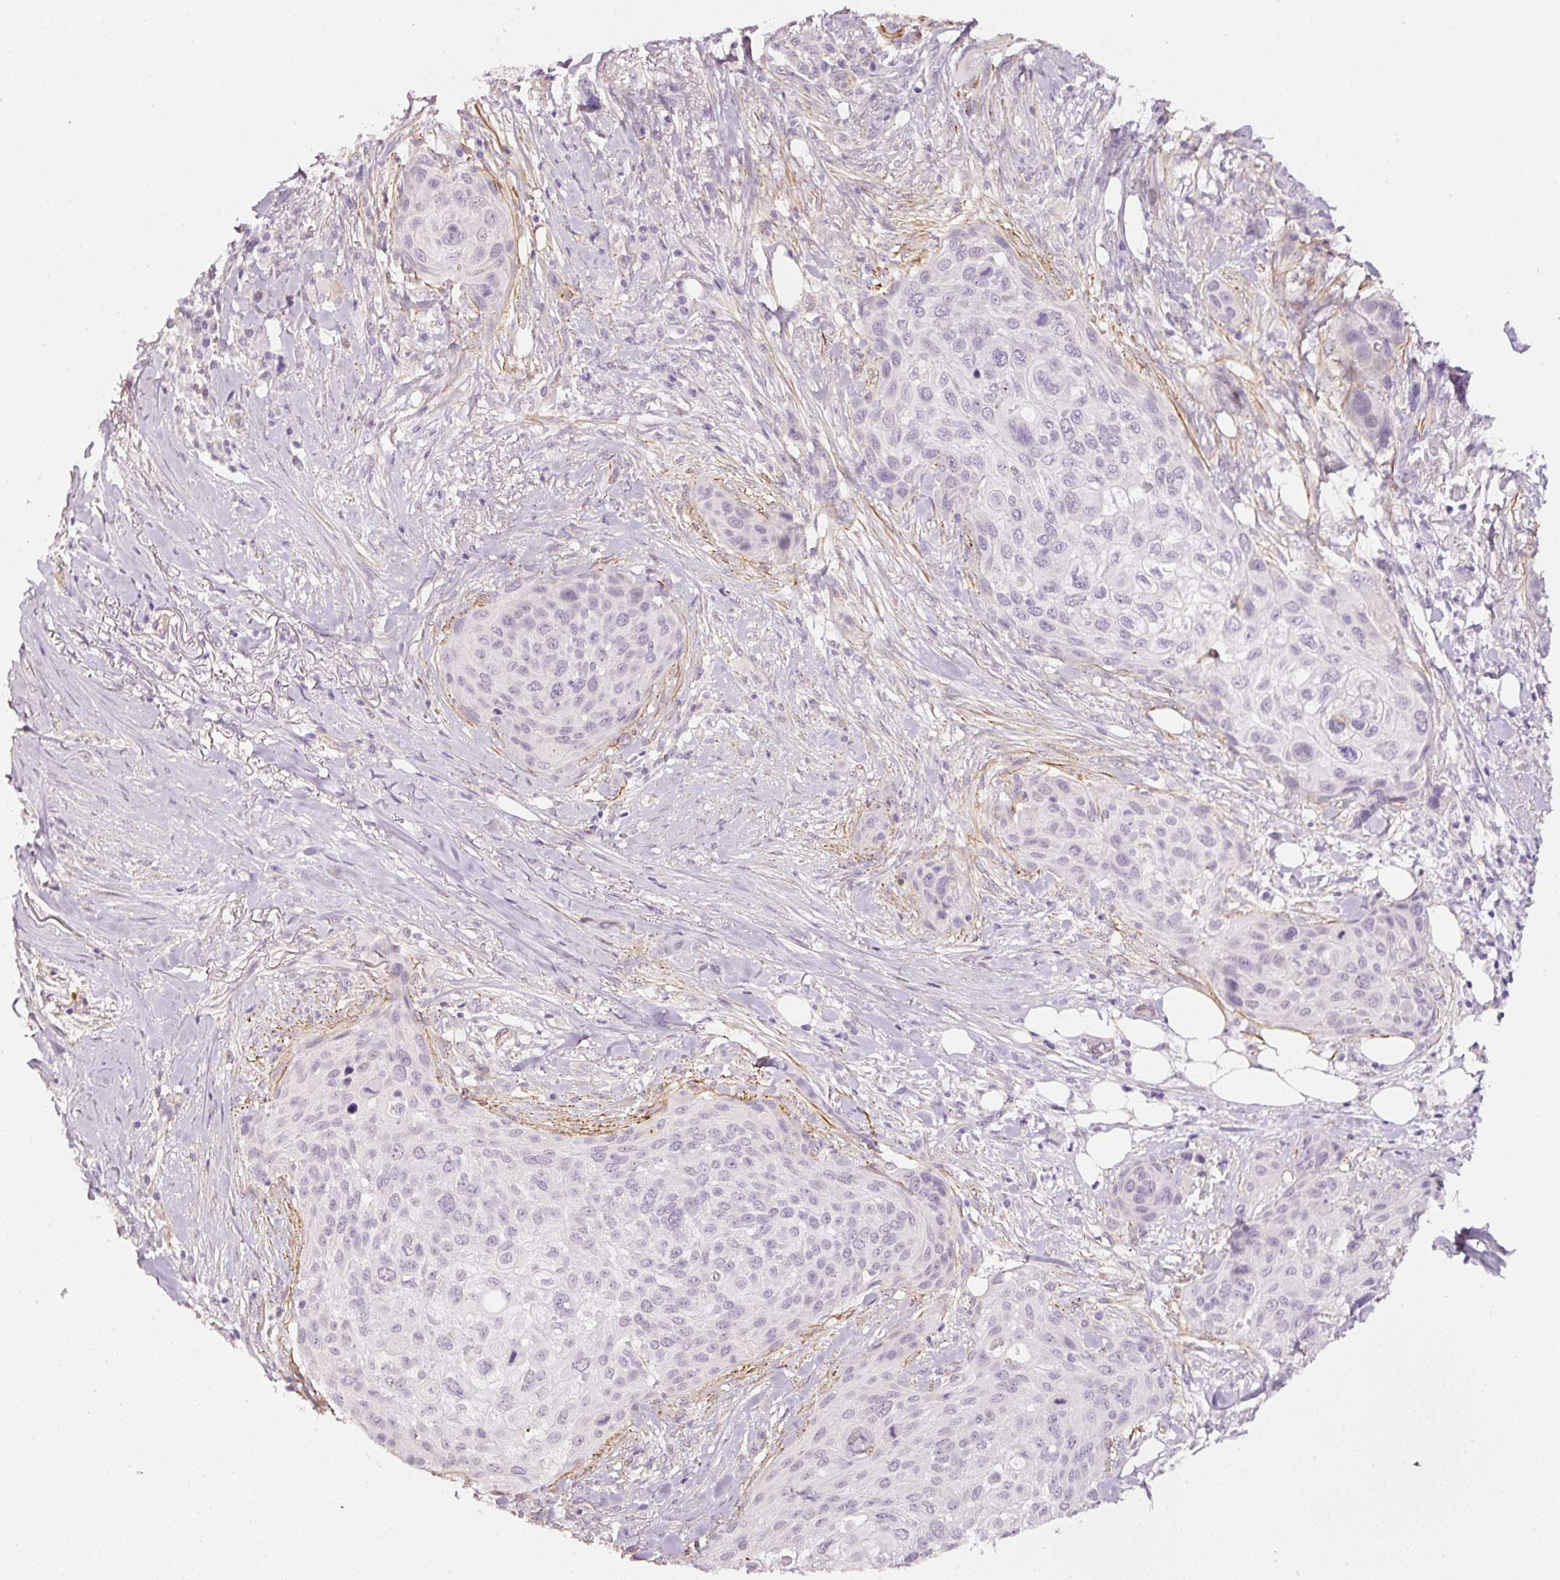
{"staining": {"intensity": "negative", "quantity": "none", "location": "none"}, "tissue": "skin cancer", "cell_type": "Tumor cells", "image_type": "cancer", "snomed": [{"axis": "morphology", "description": "Squamous cell carcinoma, NOS"}, {"axis": "topography", "description": "Skin"}], "caption": "Tumor cells are negative for brown protein staining in squamous cell carcinoma (skin).", "gene": "TOGARAM1", "patient": {"sex": "female", "age": 87}}